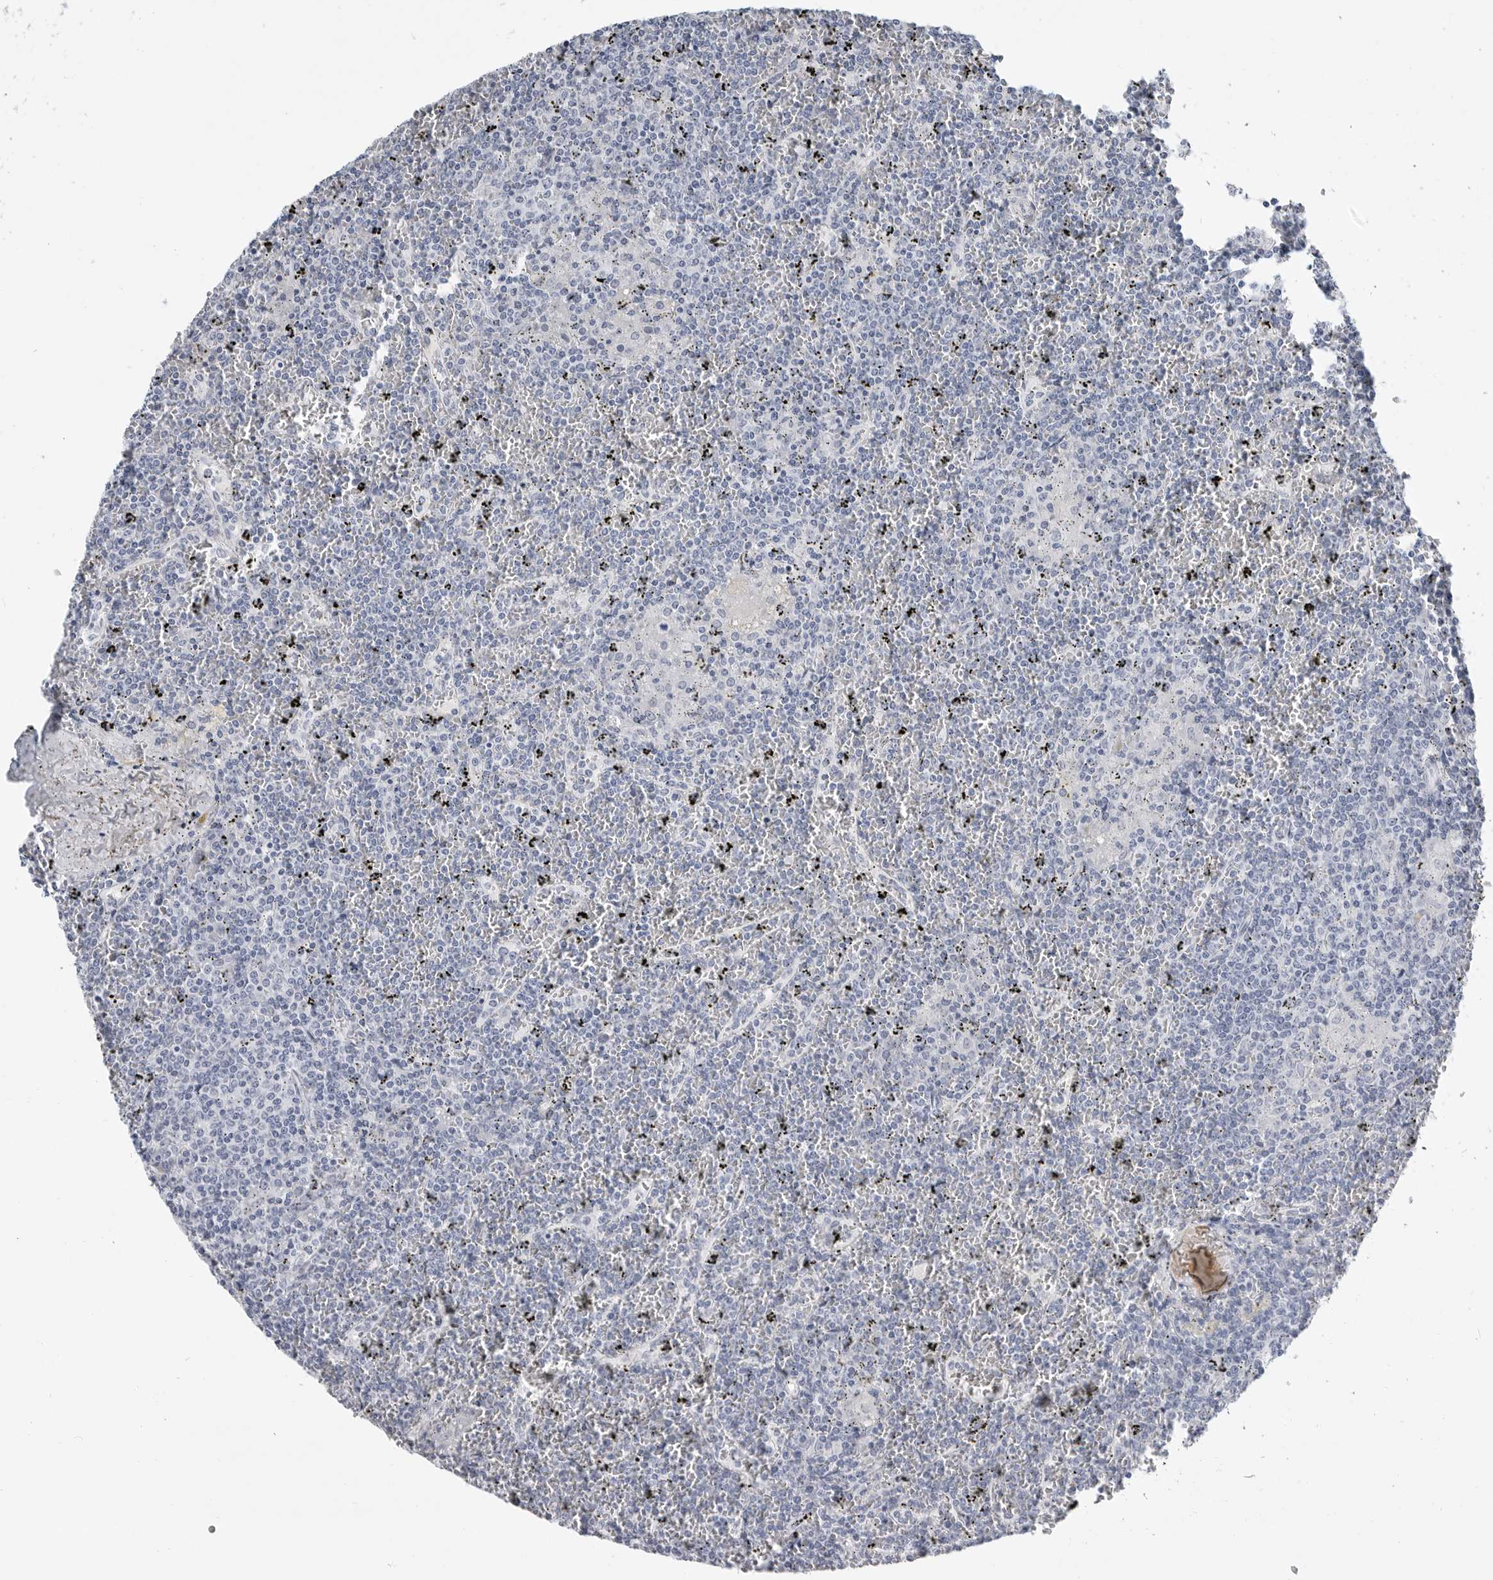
{"staining": {"intensity": "negative", "quantity": "none", "location": "none"}, "tissue": "lymphoma", "cell_type": "Tumor cells", "image_type": "cancer", "snomed": [{"axis": "morphology", "description": "Malignant lymphoma, non-Hodgkin's type, Low grade"}, {"axis": "topography", "description": "Spleen"}], "caption": "Malignant lymphoma, non-Hodgkin's type (low-grade) was stained to show a protein in brown. There is no significant expression in tumor cells.", "gene": "PLN", "patient": {"sex": "female", "age": 19}}